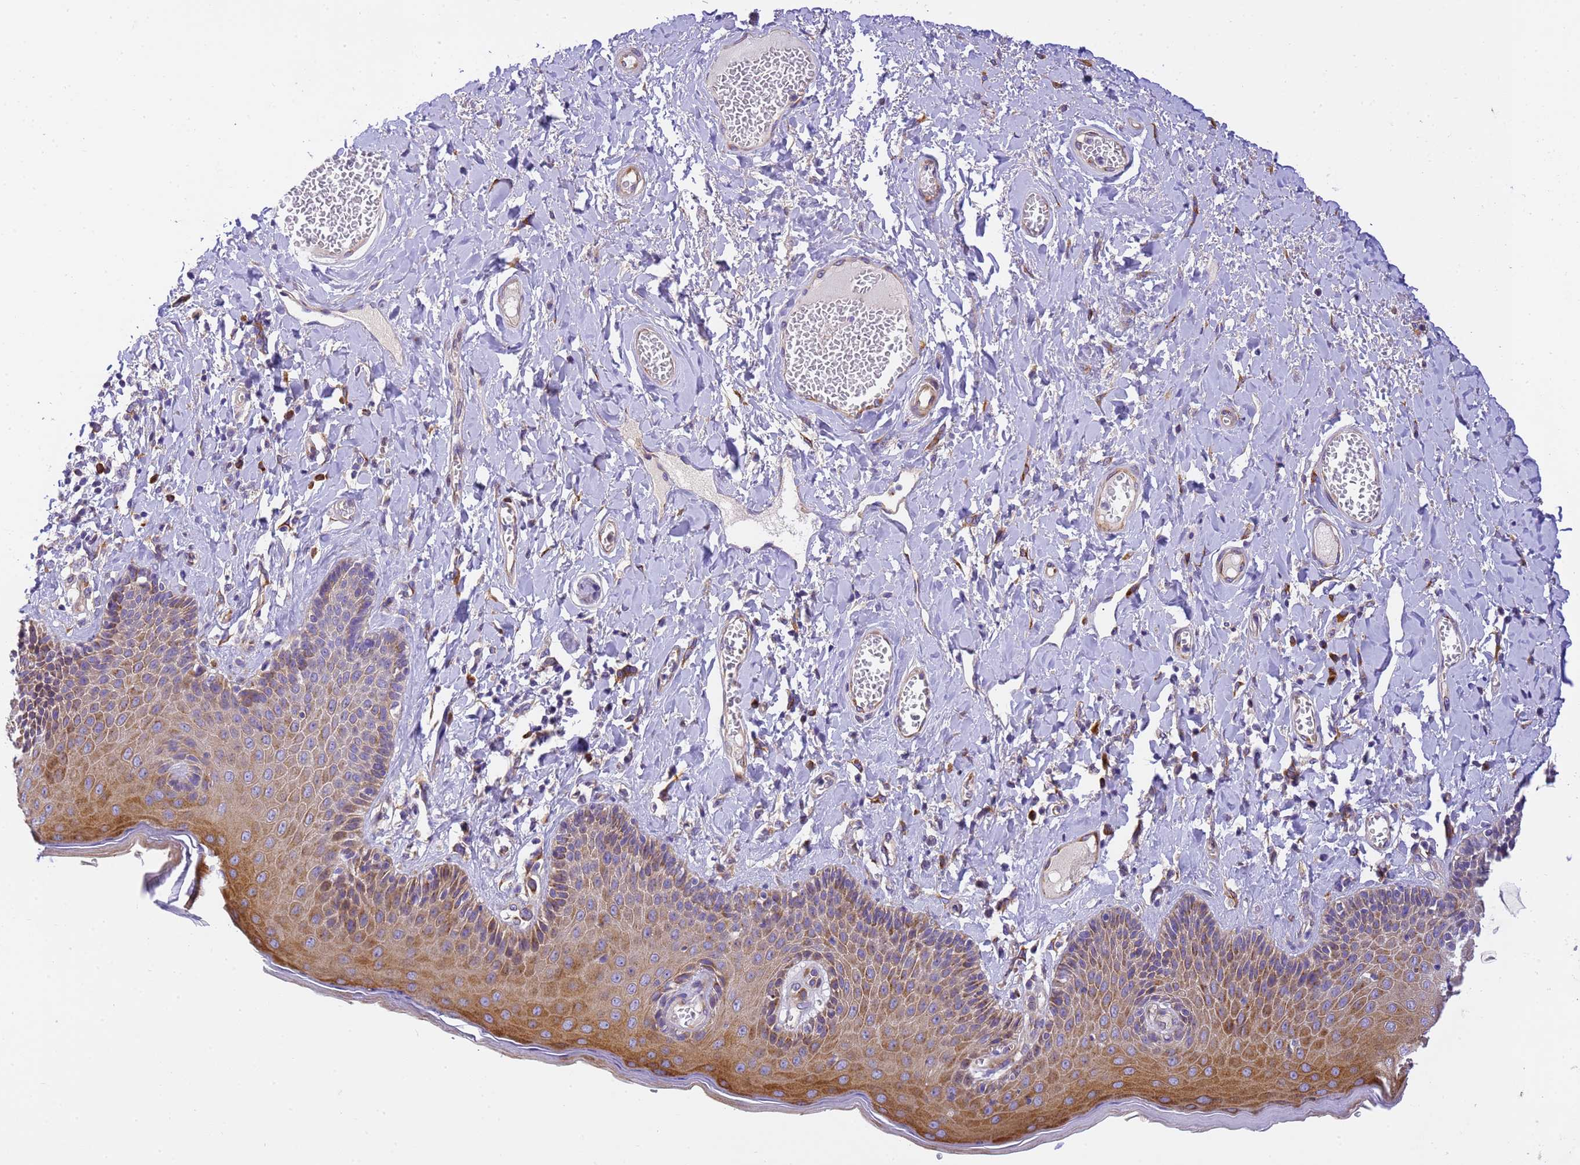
{"staining": {"intensity": "moderate", "quantity": ">75%", "location": "cytoplasmic/membranous"}, "tissue": "skin", "cell_type": "Epidermal cells", "image_type": "normal", "snomed": [{"axis": "morphology", "description": "Normal tissue, NOS"}, {"axis": "topography", "description": "Anal"}], "caption": "This photomicrograph exhibits immunohistochemistry staining of normal skin, with medium moderate cytoplasmic/membranous expression in approximately >75% of epidermal cells.", "gene": "RHBDD3", "patient": {"sex": "male", "age": 69}}